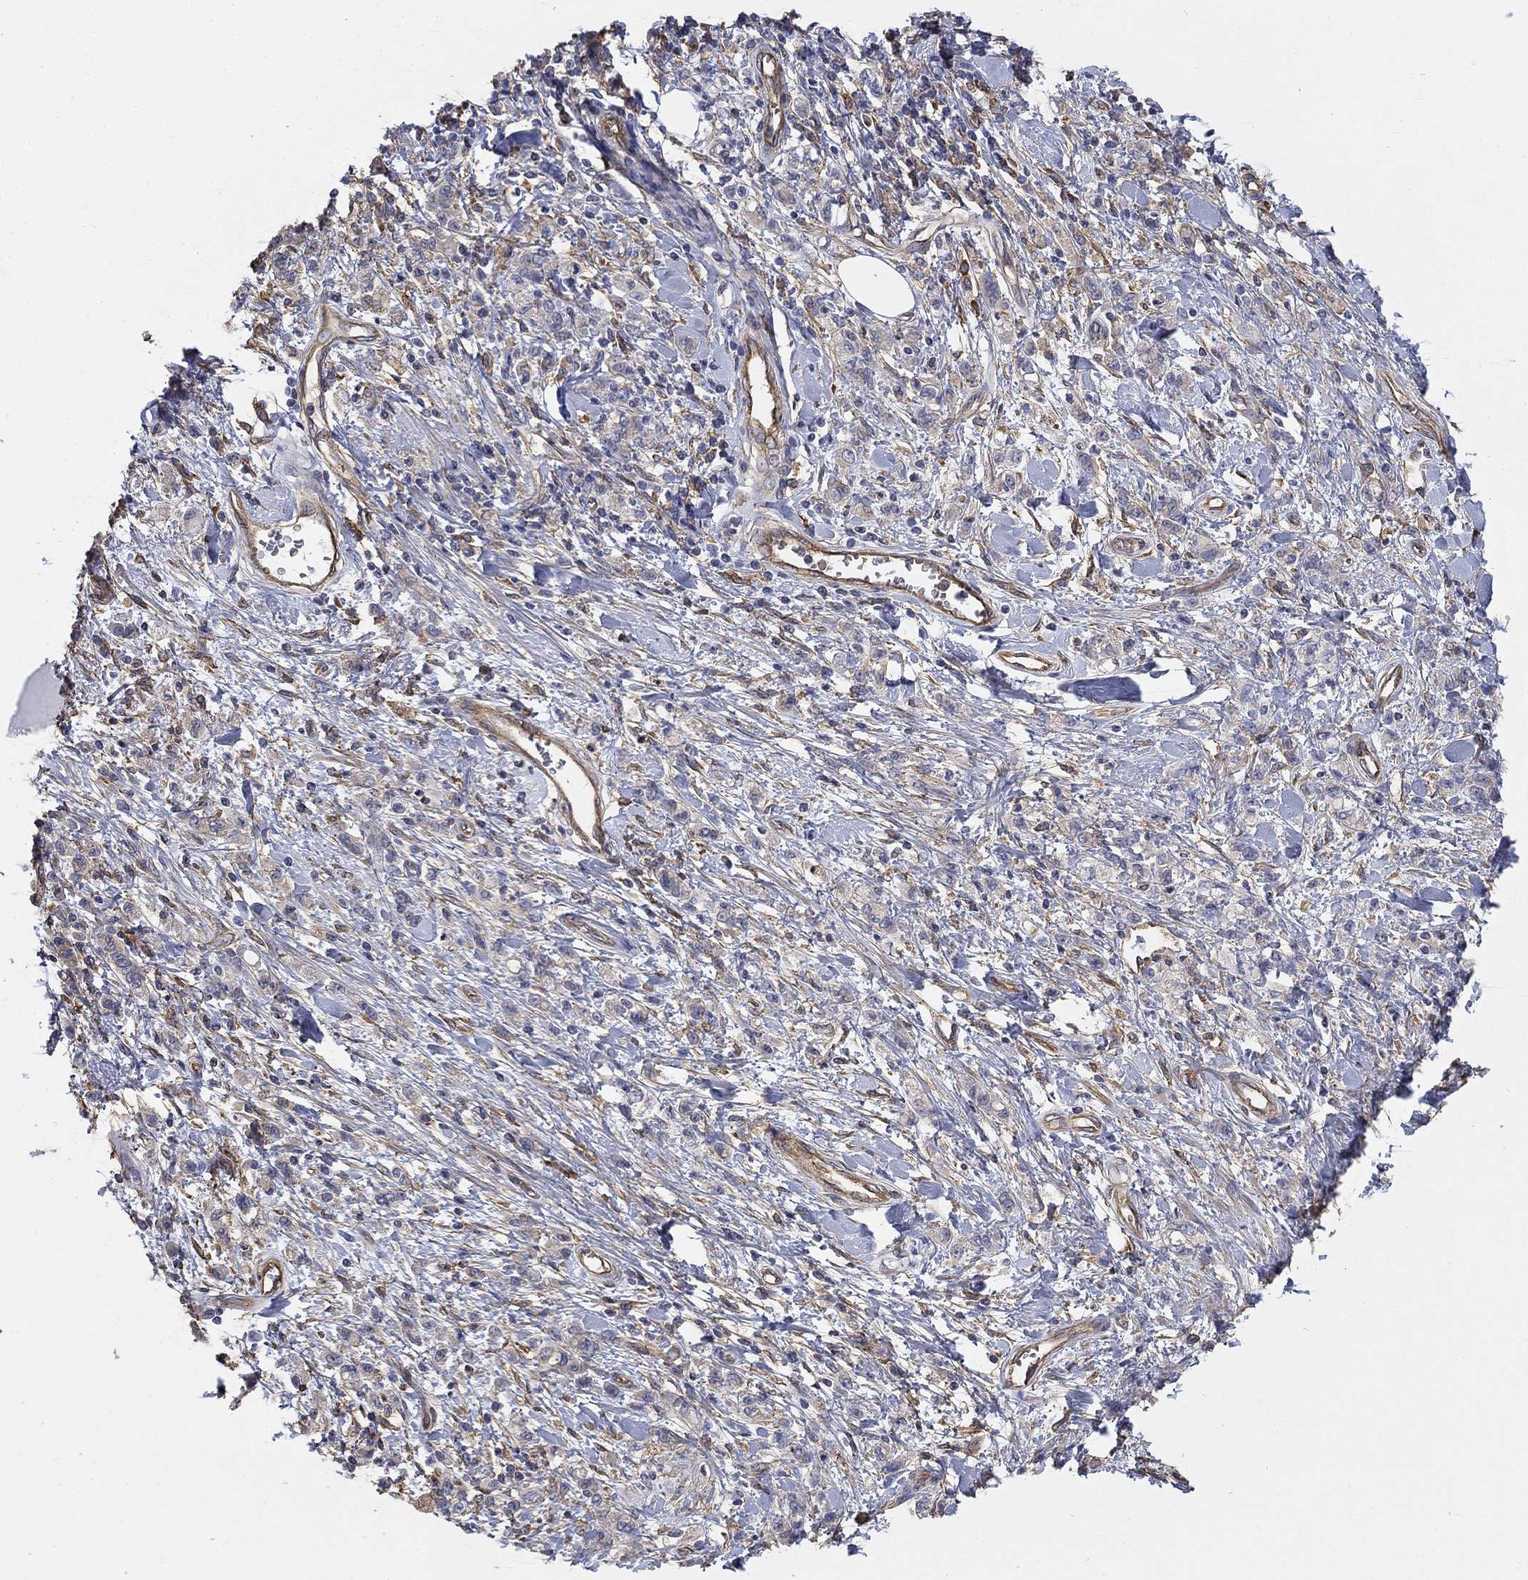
{"staining": {"intensity": "weak", "quantity": ">75%", "location": "cytoplasmic/membranous"}, "tissue": "stomach cancer", "cell_type": "Tumor cells", "image_type": "cancer", "snomed": [{"axis": "morphology", "description": "Adenocarcinoma, NOS"}, {"axis": "topography", "description": "Stomach"}], "caption": "High-power microscopy captured an immunohistochemistry photomicrograph of adenocarcinoma (stomach), revealing weak cytoplasmic/membranous positivity in approximately >75% of tumor cells.", "gene": "DPYSL2", "patient": {"sex": "male", "age": 77}}